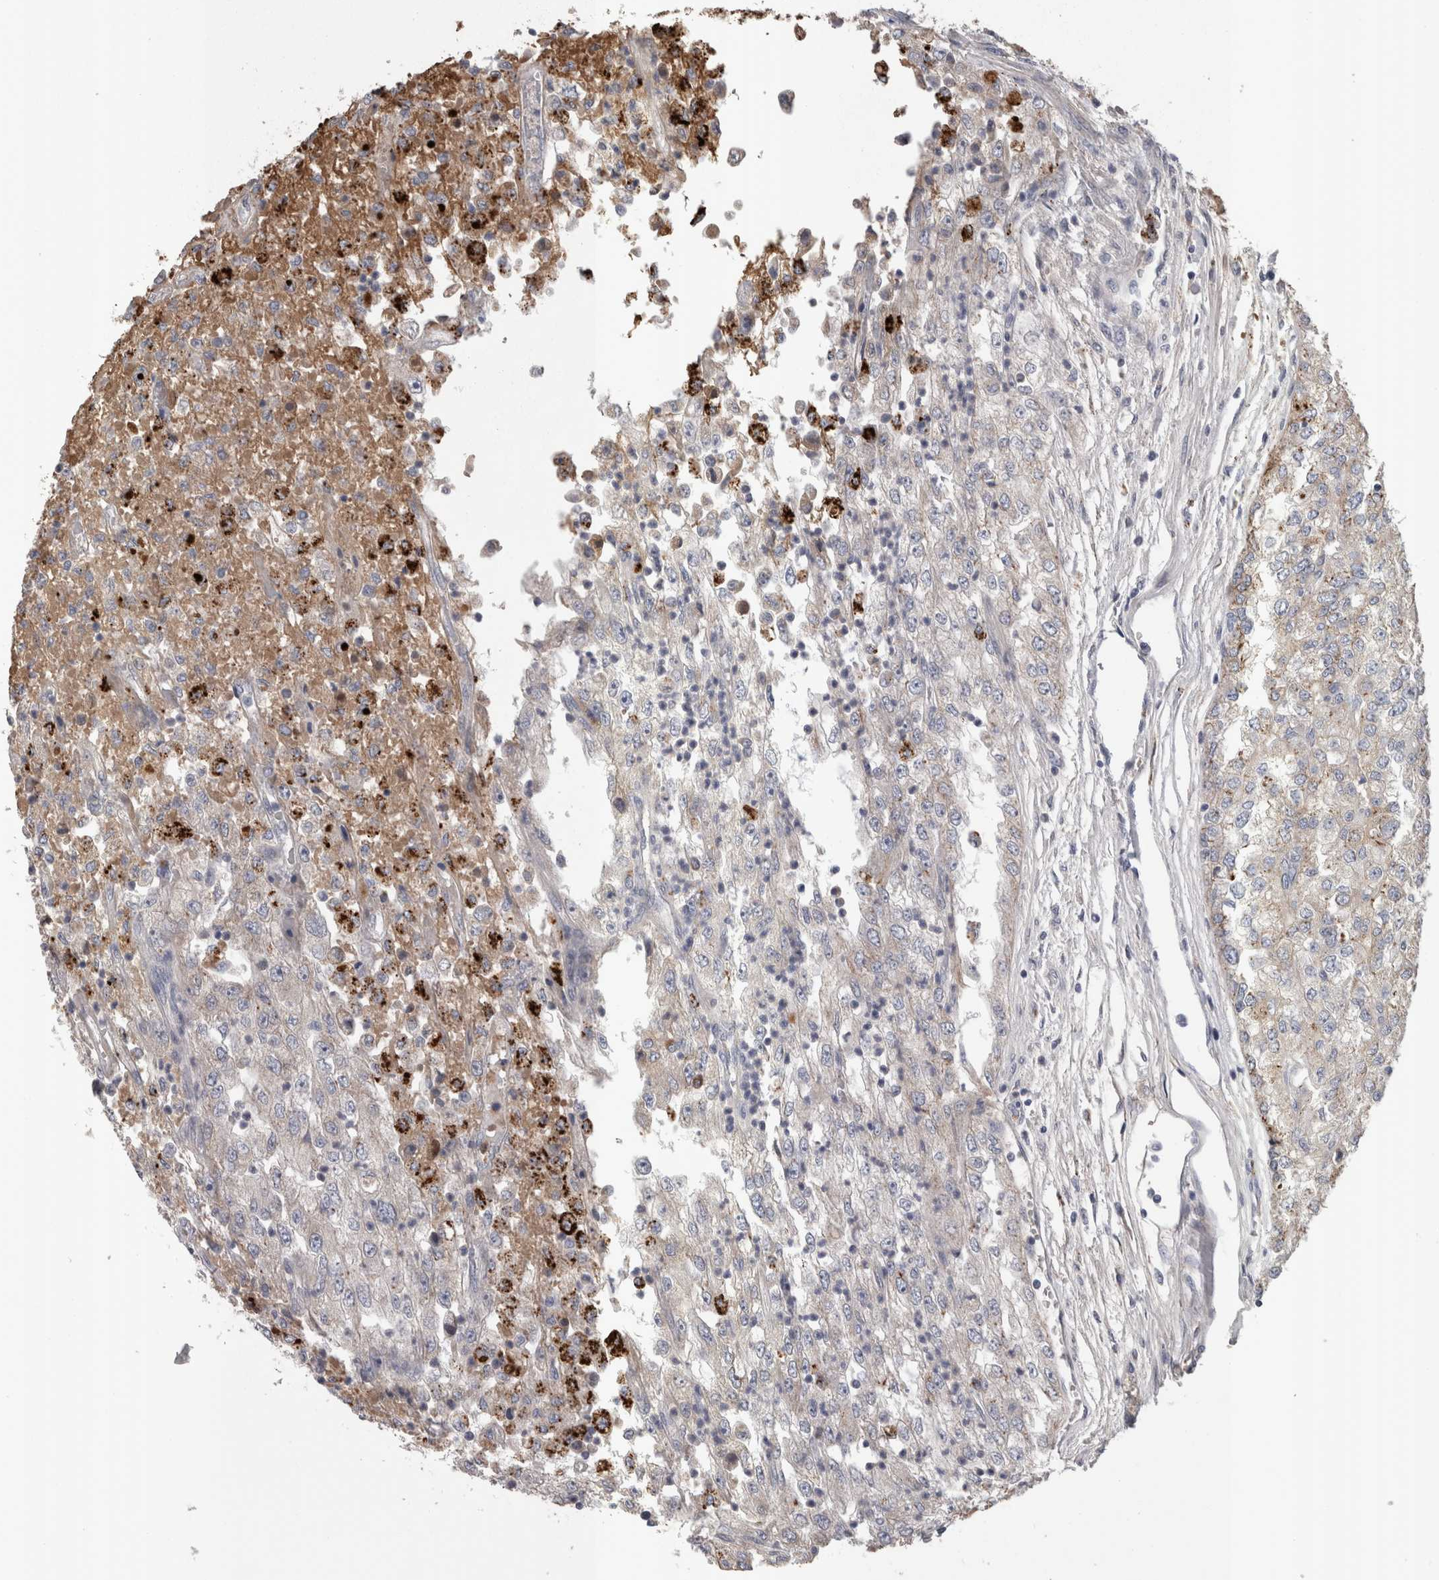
{"staining": {"intensity": "weak", "quantity": "25%-75%", "location": "cytoplasmic/membranous"}, "tissue": "renal cancer", "cell_type": "Tumor cells", "image_type": "cancer", "snomed": [{"axis": "morphology", "description": "Adenocarcinoma, NOS"}, {"axis": "topography", "description": "Kidney"}], "caption": "Weak cytoplasmic/membranous expression is identified in about 25%-75% of tumor cells in renal cancer.", "gene": "STC1", "patient": {"sex": "female", "age": 54}}